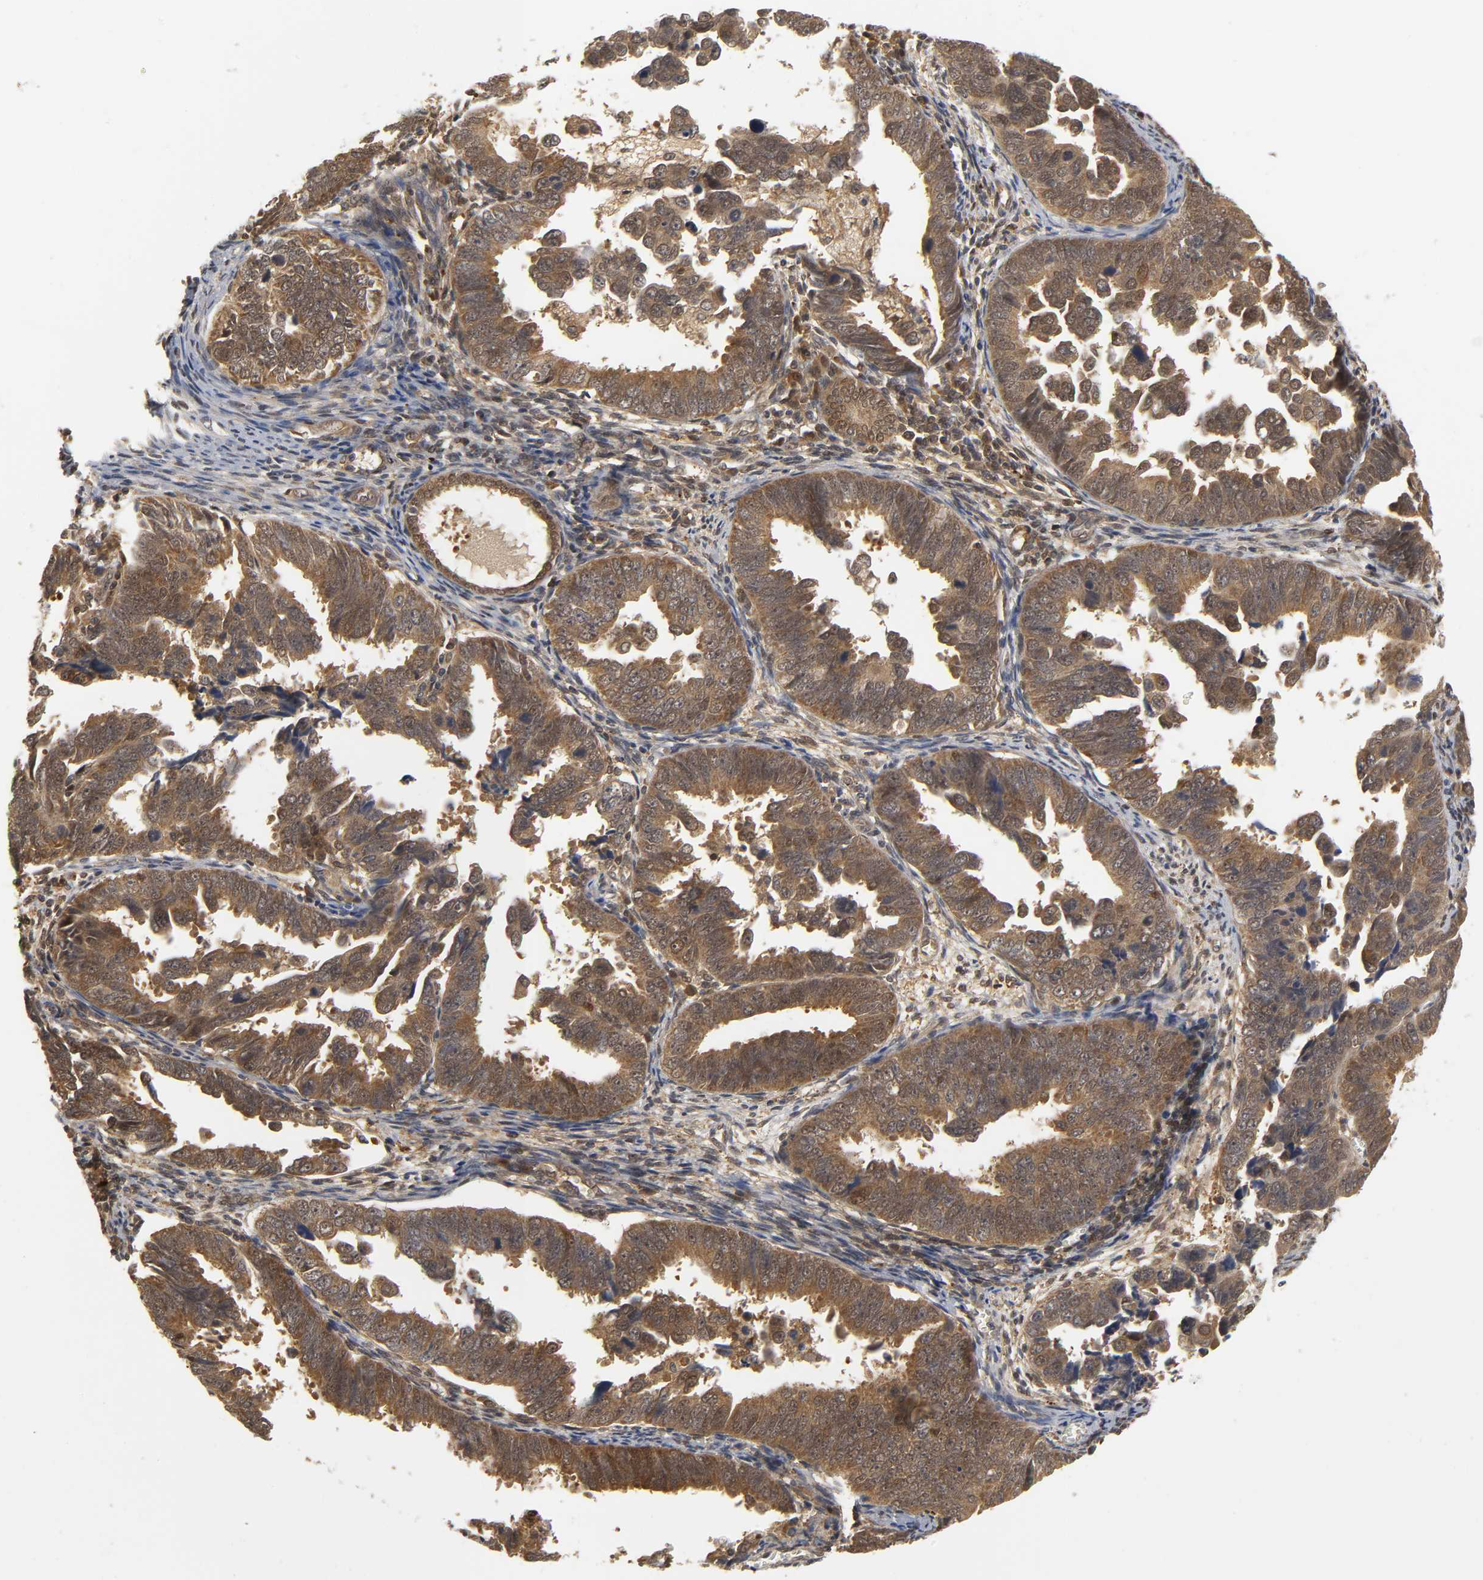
{"staining": {"intensity": "moderate", "quantity": ">75%", "location": "cytoplasmic/membranous"}, "tissue": "endometrial cancer", "cell_type": "Tumor cells", "image_type": "cancer", "snomed": [{"axis": "morphology", "description": "Adenocarcinoma, NOS"}, {"axis": "topography", "description": "Endometrium"}], "caption": "DAB immunohistochemical staining of human adenocarcinoma (endometrial) reveals moderate cytoplasmic/membranous protein expression in approximately >75% of tumor cells. The staining was performed using DAB (3,3'-diaminobenzidine), with brown indicating positive protein expression. Nuclei are stained blue with hematoxylin.", "gene": "PARK7", "patient": {"sex": "female", "age": 75}}